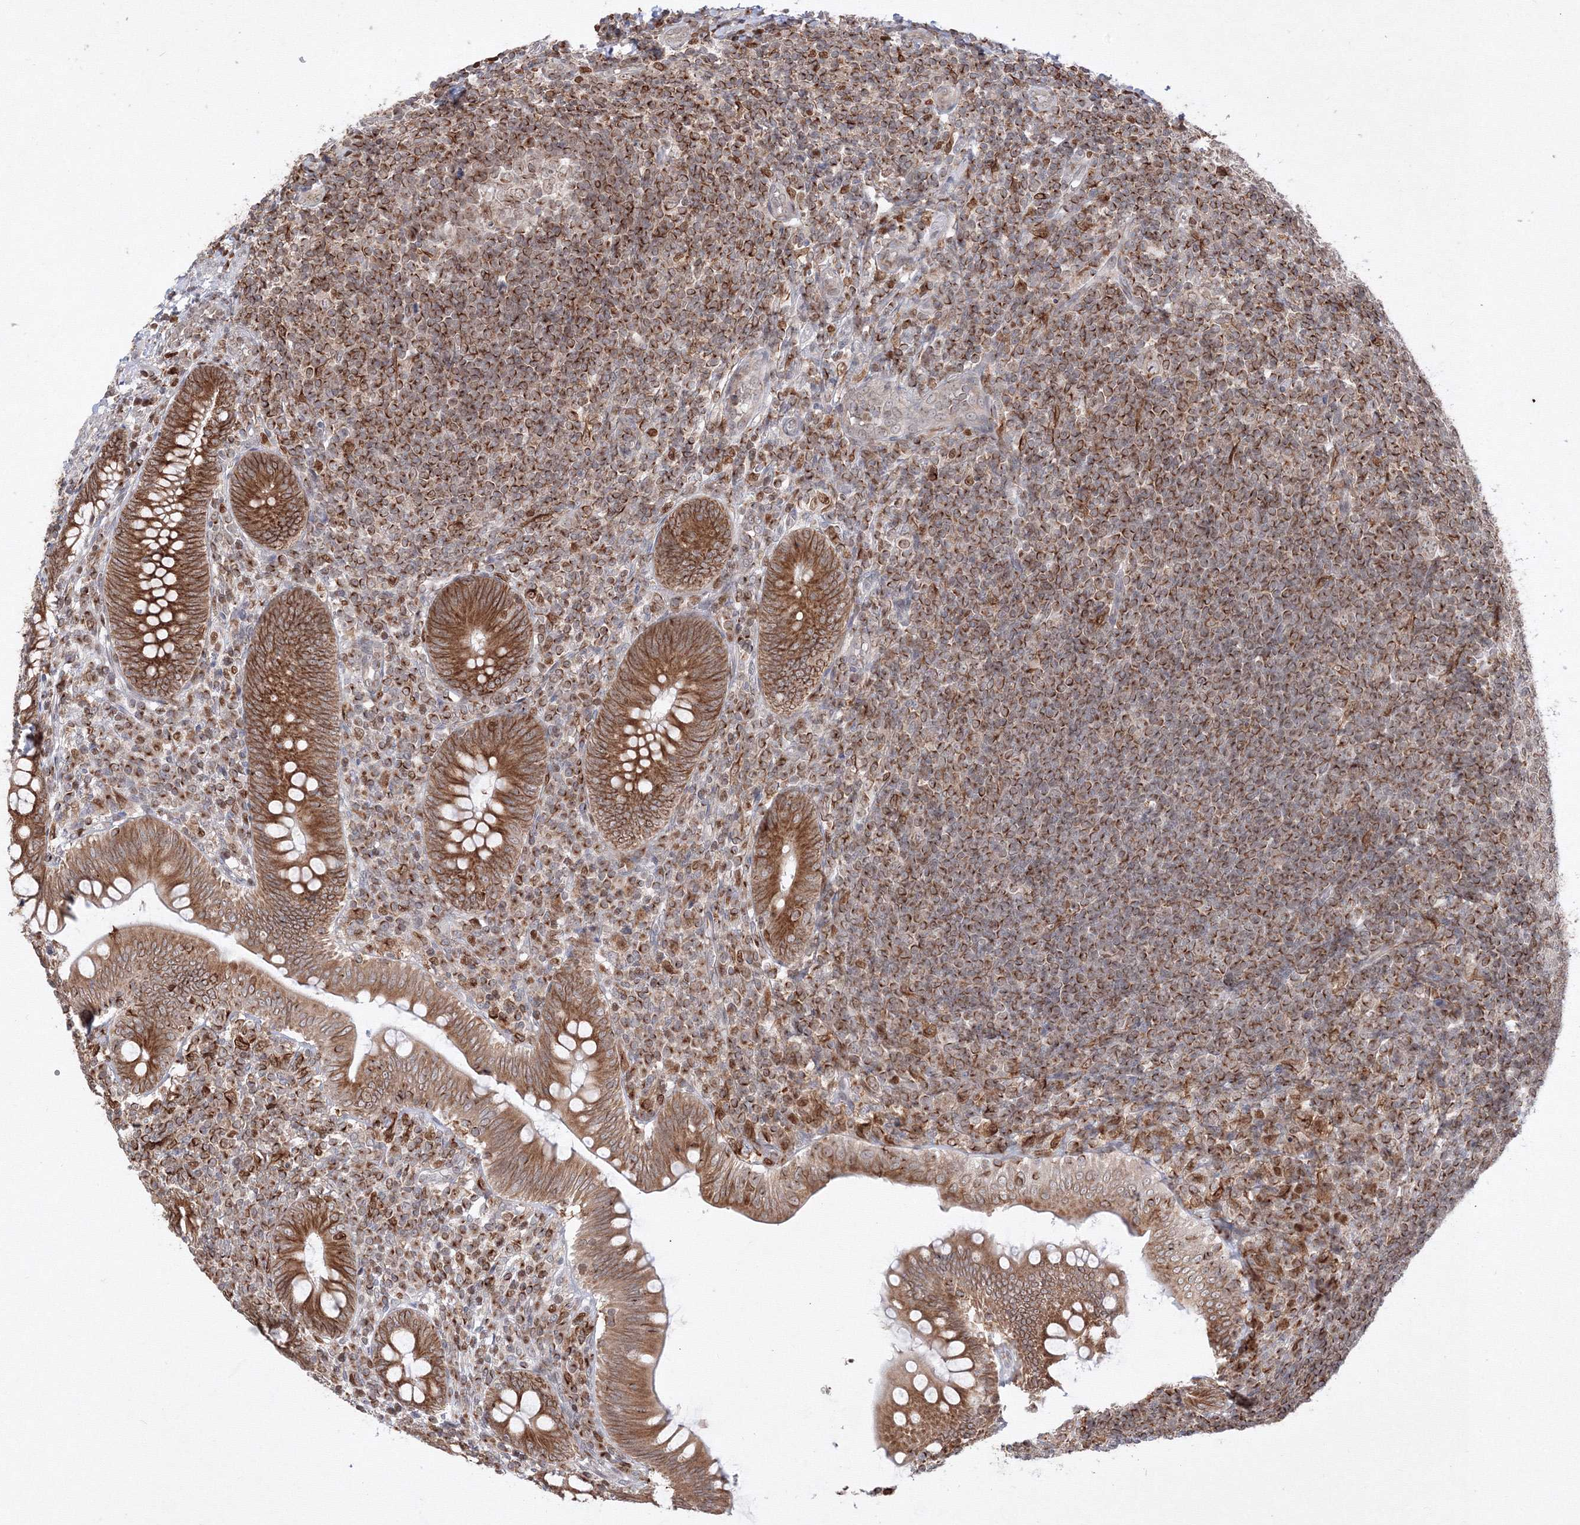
{"staining": {"intensity": "strong", "quantity": ">75%", "location": "cytoplasmic/membranous"}, "tissue": "appendix", "cell_type": "Glandular cells", "image_type": "normal", "snomed": [{"axis": "morphology", "description": "Normal tissue, NOS"}, {"axis": "topography", "description": "Appendix"}], "caption": "Glandular cells demonstrate high levels of strong cytoplasmic/membranous expression in about >75% of cells in normal human appendix.", "gene": "TMEM50B", "patient": {"sex": "male", "age": 14}}